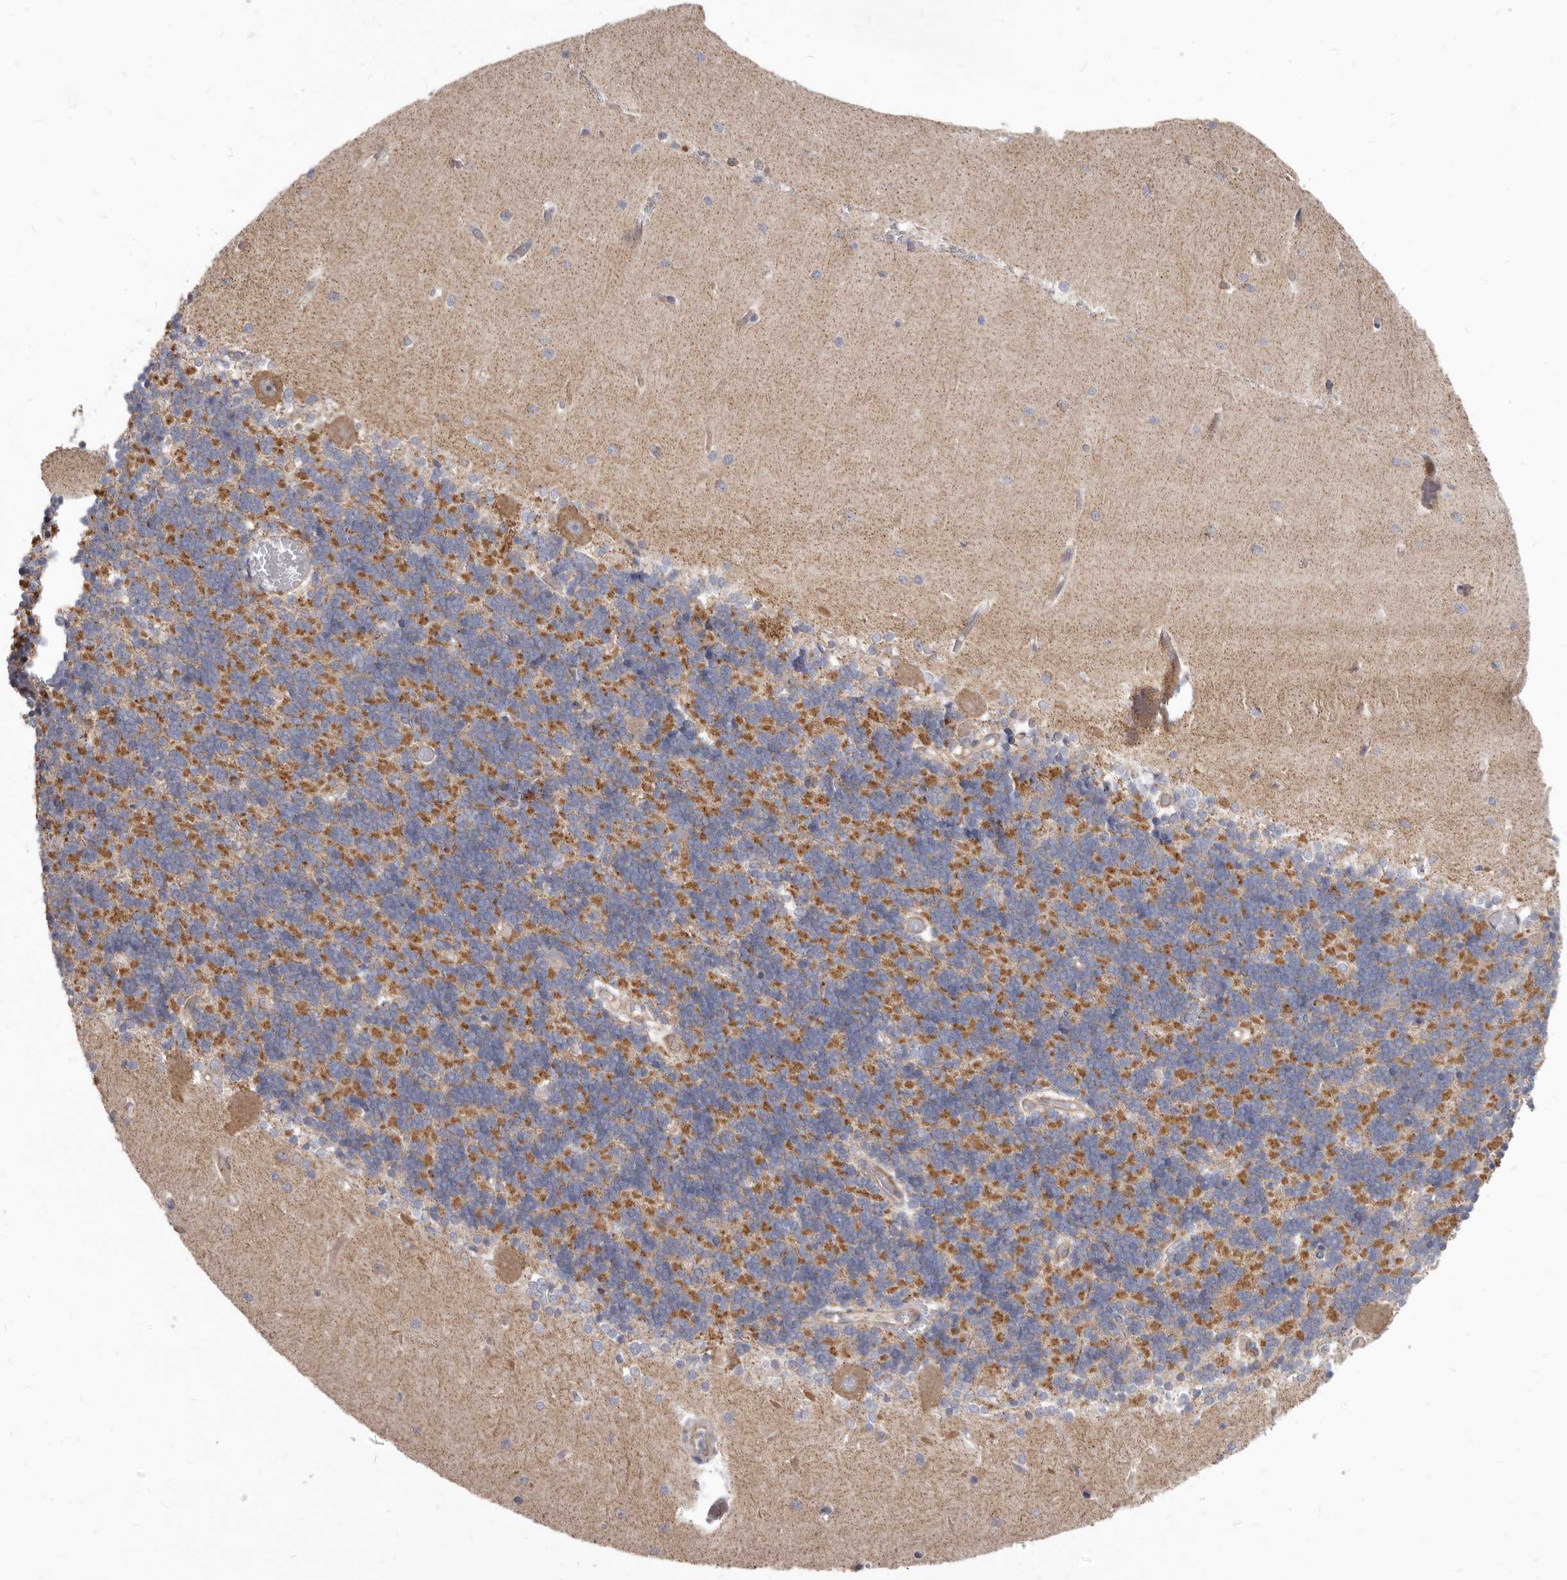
{"staining": {"intensity": "negative", "quantity": "none", "location": "none"}, "tissue": "cerebellum", "cell_type": "Cells in granular layer", "image_type": "normal", "snomed": [{"axis": "morphology", "description": "Normal tissue, NOS"}, {"axis": "topography", "description": "Cerebellum"}], "caption": "A photomicrograph of cerebellum stained for a protein reveals no brown staining in cells in granular layer. (Immunohistochemistry (ihc), brightfield microscopy, high magnification).", "gene": "FMO2", "patient": {"sex": "male", "age": 37}}